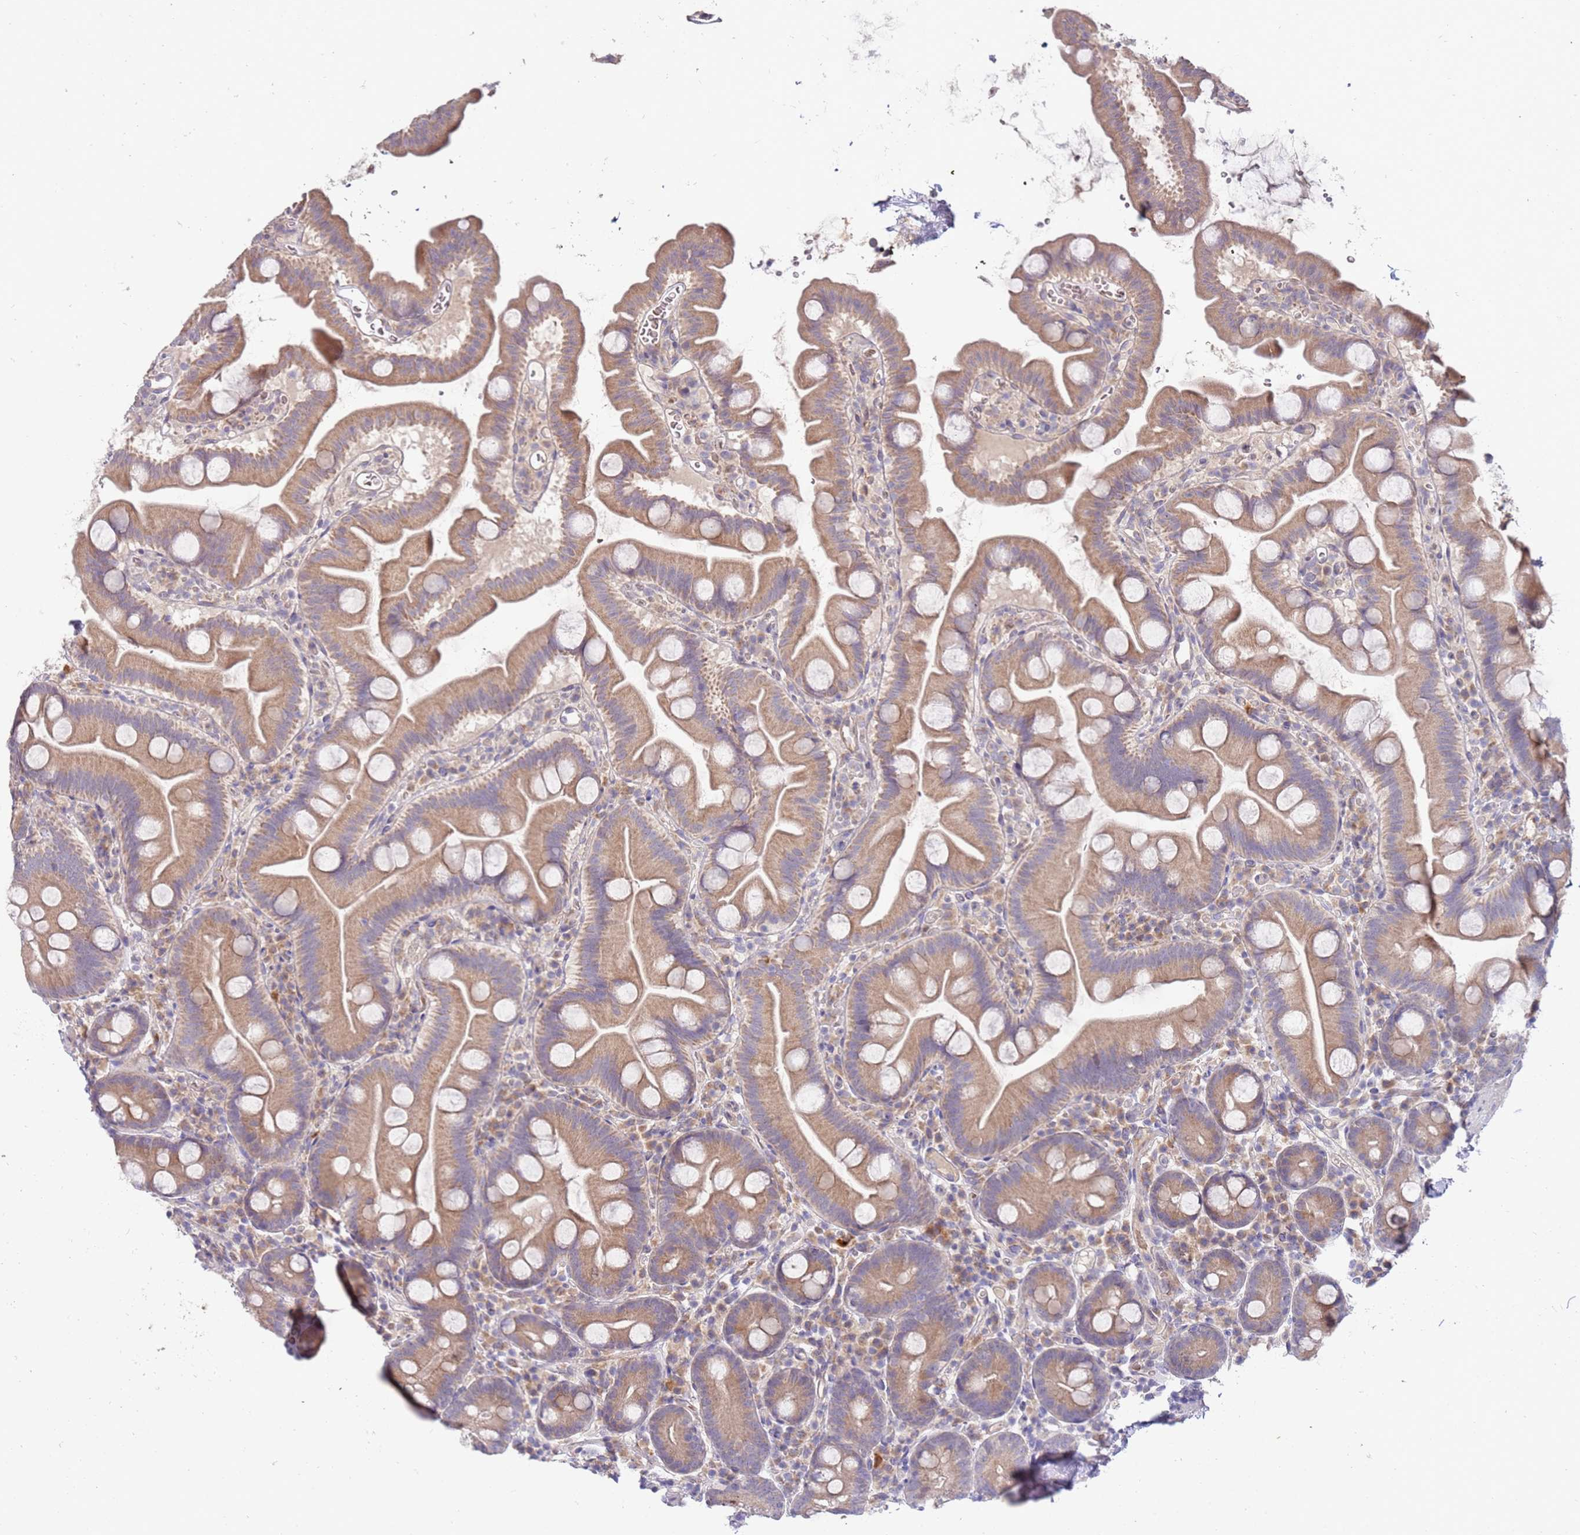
{"staining": {"intensity": "weak", "quantity": ">75%", "location": "cytoplasmic/membranous"}, "tissue": "small intestine", "cell_type": "Glandular cells", "image_type": "normal", "snomed": [{"axis": "morphology", "description": "Normal tissue, NOS"}, {"axis": "topography", "description": "Small intestine"}], "caption": "High-magnification brightfield microscopy of unremarkable small intestine stained with DAB (brown) and counterstained with hematoxylin (blue). glandular cells exhibit weak cytoplasmic/membranous positivity is present in approximately>75% of cells. Immunohistochemistry (ihc) stains the protein of interest in brown and the nuclei are stained blue.", "gene": "NMUR2", "patient": {"sex": "female", "age": 68}}